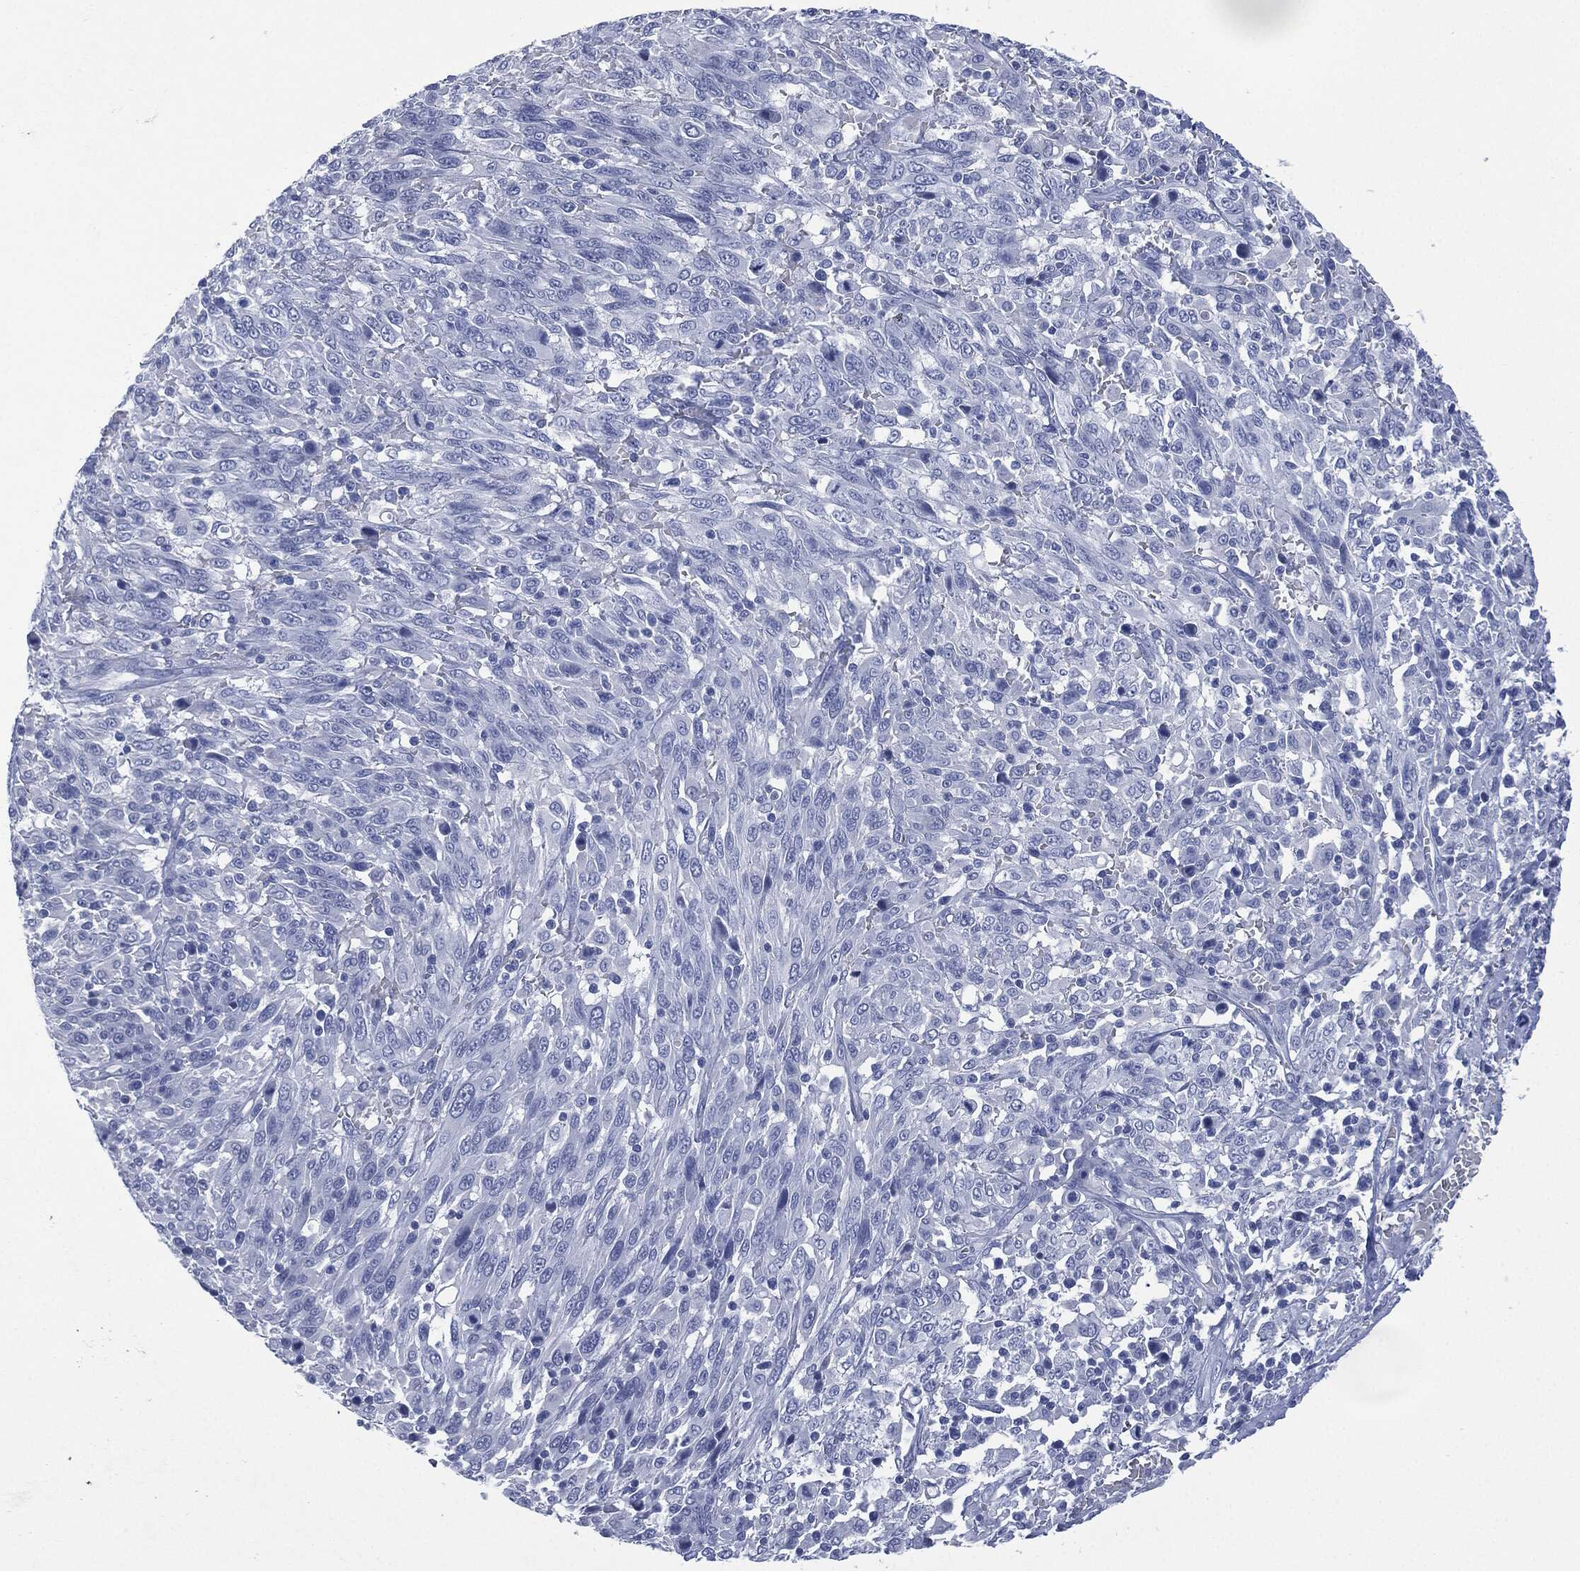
{"staining": {"intensity": "negative", "quantity": "none", "location": "none"}, "tissue": "melanoma", "cell_type": "Tumor cells", "image_type": "cancer", "snomed": [{"axis": "morphology", "description": "Malignant melanoma, NOS"}, {"axis": "topography", "description": "Skin"}], "caption": "Immunohistochemistry of malignant melanoma displays no staining in tumor cells.", "gene": "MUC16", "patient": {"sex": "female", "age": 91}}